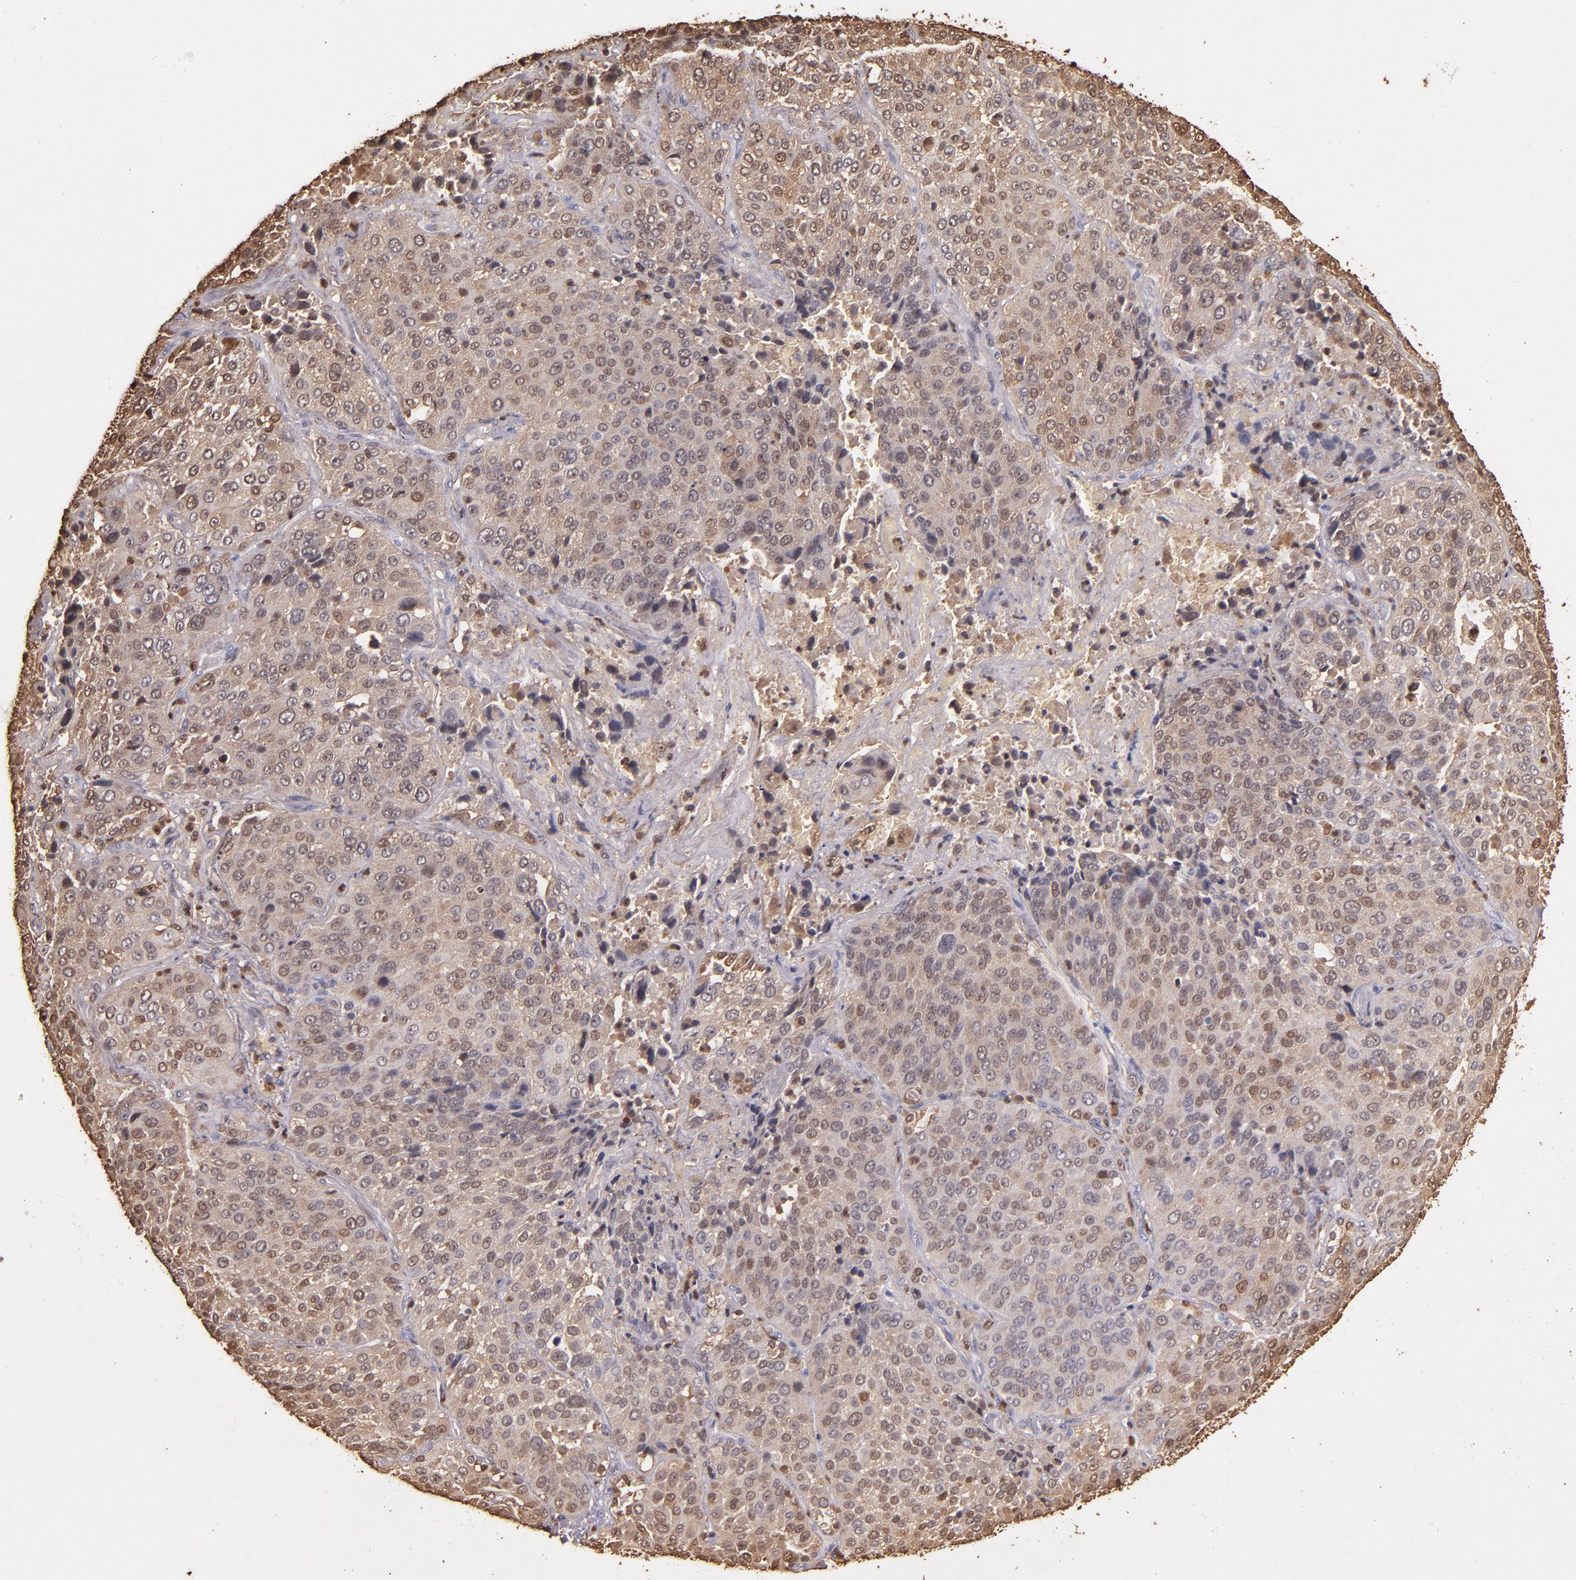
{"staining": {"intensity": "weak", "quantity": ">75%", "location": "cytoplasmic/membranous,nuclear"}, "tissue": "lung cancer", "cell_type": "Tumor cells", "image_type": "cancer", "snomed": [{"axis": "morphology", "description": "Squamous cell carcinoma, NOS"}, {"axis": "topography", "description": "Lung"}], "caption": "DAB (3,3'-diaminobenzidine) immunohistochemical staining of lung cancer (squamous cell carcinoma) demonstrates weak cytoplasmic/membranous and nuclear protein positivity in approximately >75% of tumor cells.", "gene": "S100A6", "patient": {"sex": "male", "age": 54}}